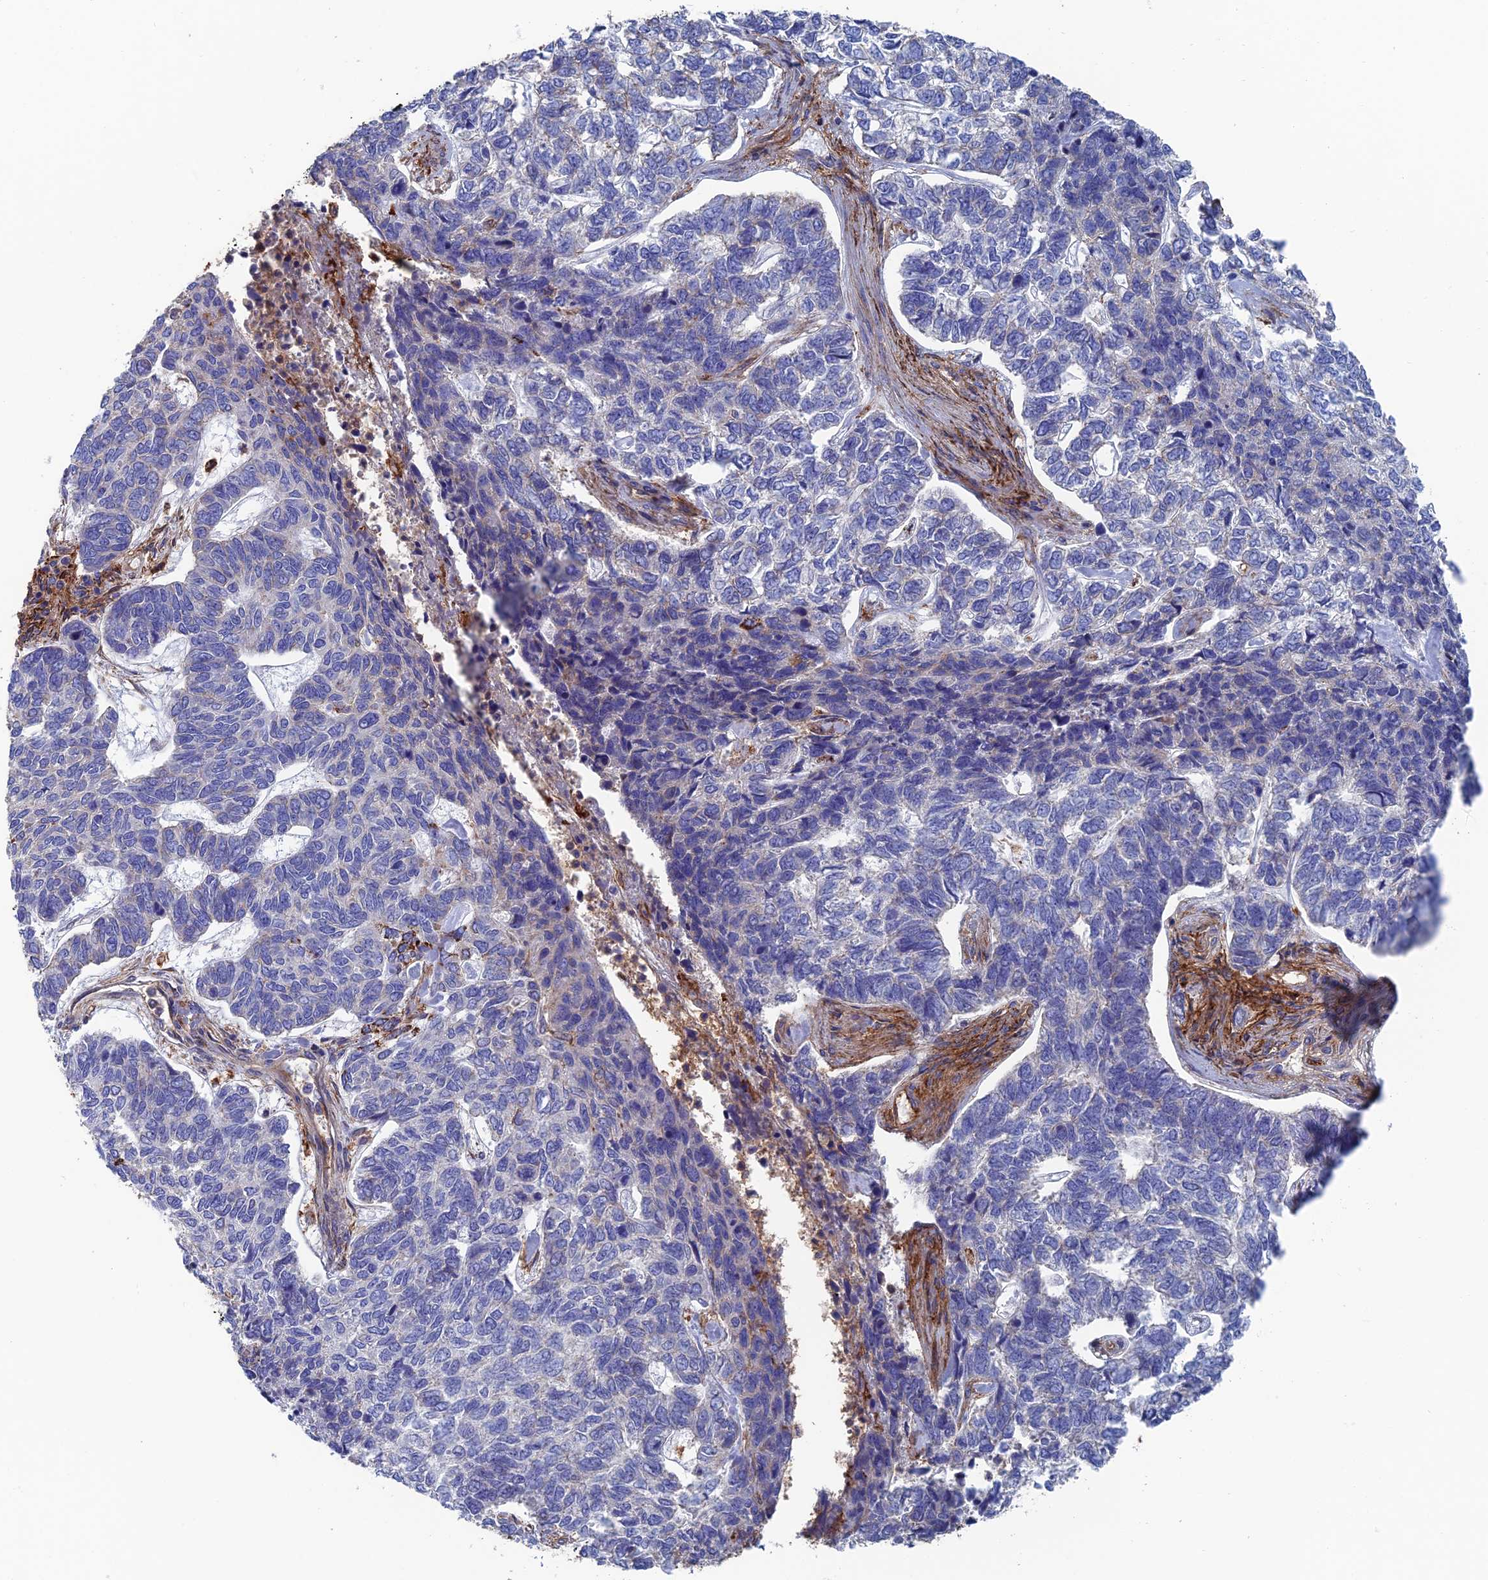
{"staining": {"intensity": "negative", "quantity": "none", "location": "none"}, "tissue": "skin cancer", "cell_type": "Tumor cells", "image_type": "cancer", "snomed": [{"axis": "morphology", "description": "Basal cell carcinoma"}, {"axis": "topography", "description": "Skin"}], "caption": "Immunohistochemistry histopathology image of neoplastic tissue: skin cancer (basal cell carcinoma) stained with DAB demonstrates no significant protein positivity in tumor cells. Brightfield microscopy of IHC stained with DAB (brown) and hematoxylin (blue), captured at high magnification.", "gene": "SNX11", "patient": {"sex": "female", "age": 65}}